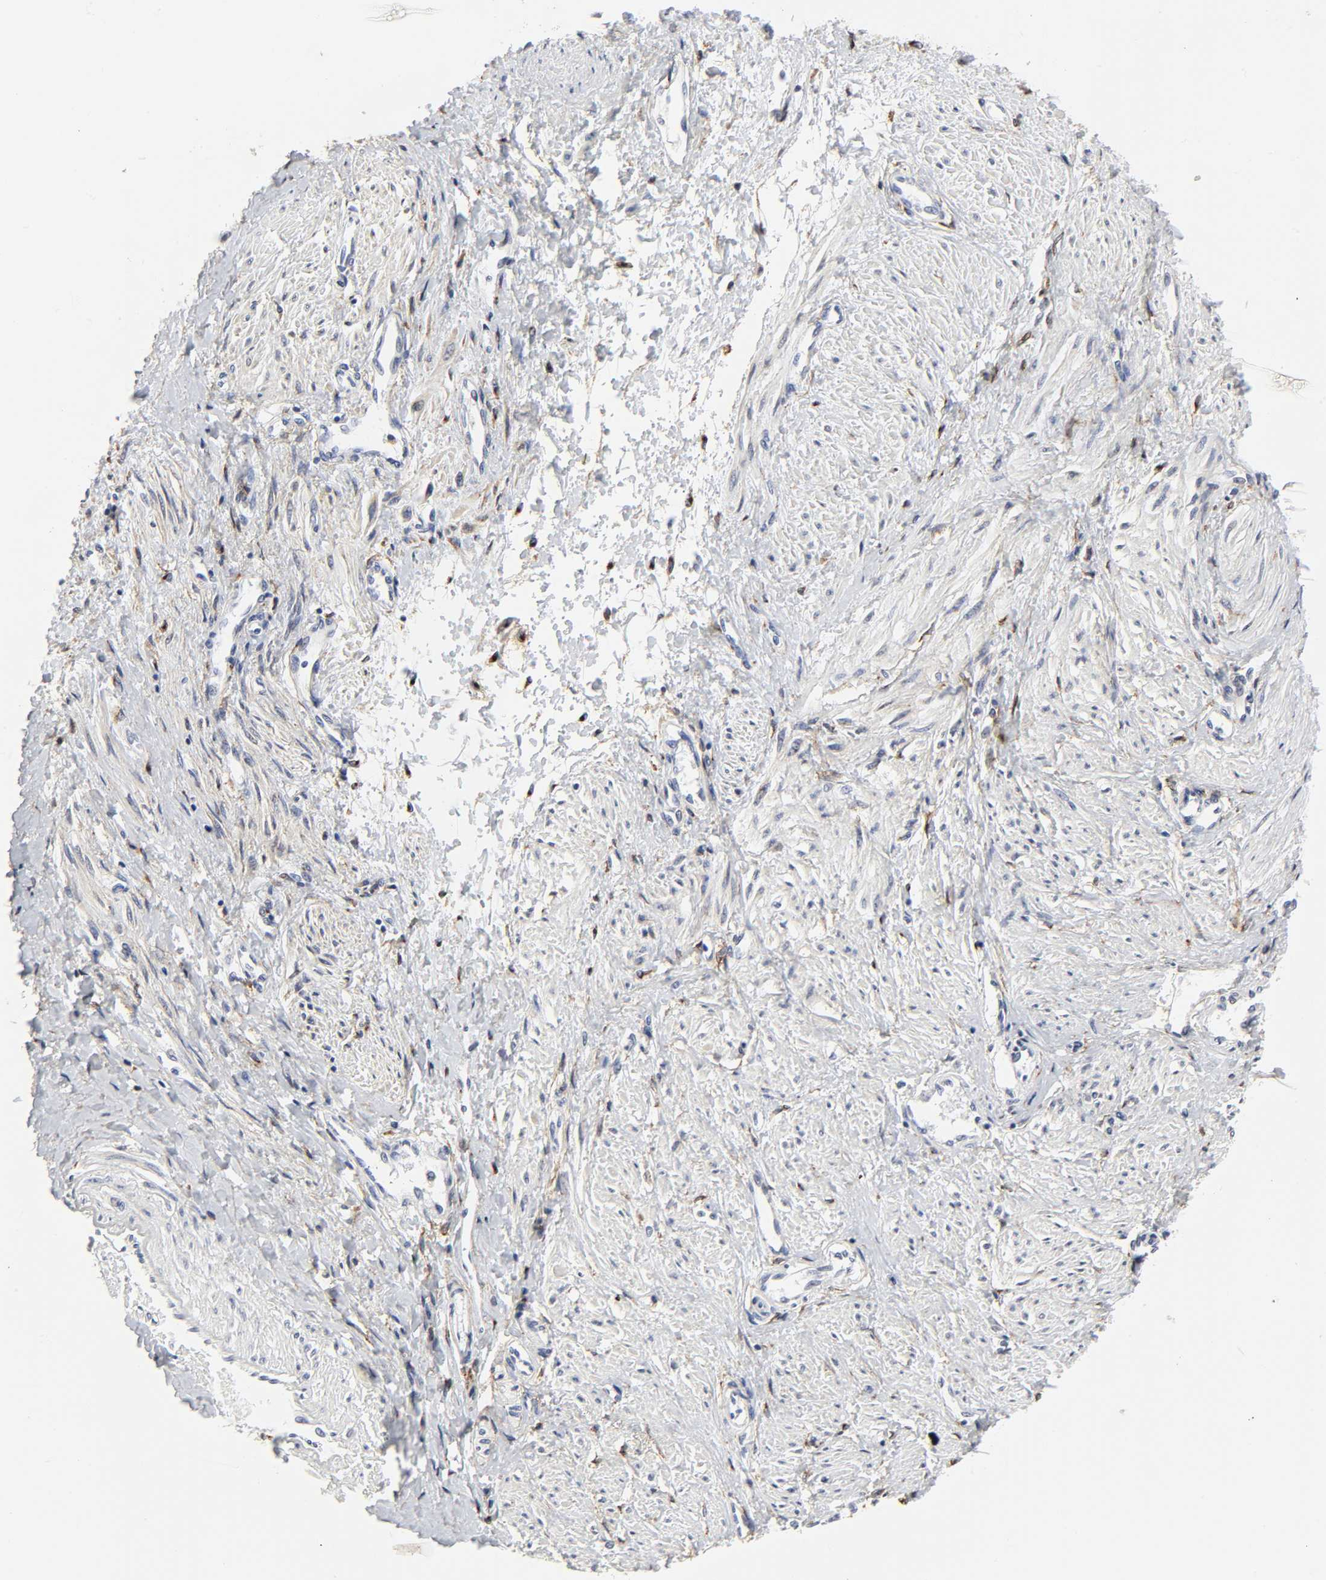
{"staining": {"intensity": "weak", "quantity": "<25%", "location": "cytoplasmic/membranous"}, "tissue": "smooth muscle", "cell_type": "Smooth muscle cells", "image_type": "normal", "snomed": [{"axis": "morphology", "description": "Normal tissue, NOS"}, {"axis": "topography", "description": "Smooth muscle"}, {"axis": "topography", "description": "Uterus"}], "caption": "A histopathology image of smooth muscle stained for a protein reveals no brown staining in smooth muscle cells.", "gene": "LRP1", "patient": {"sex": "female", "age": 39}}